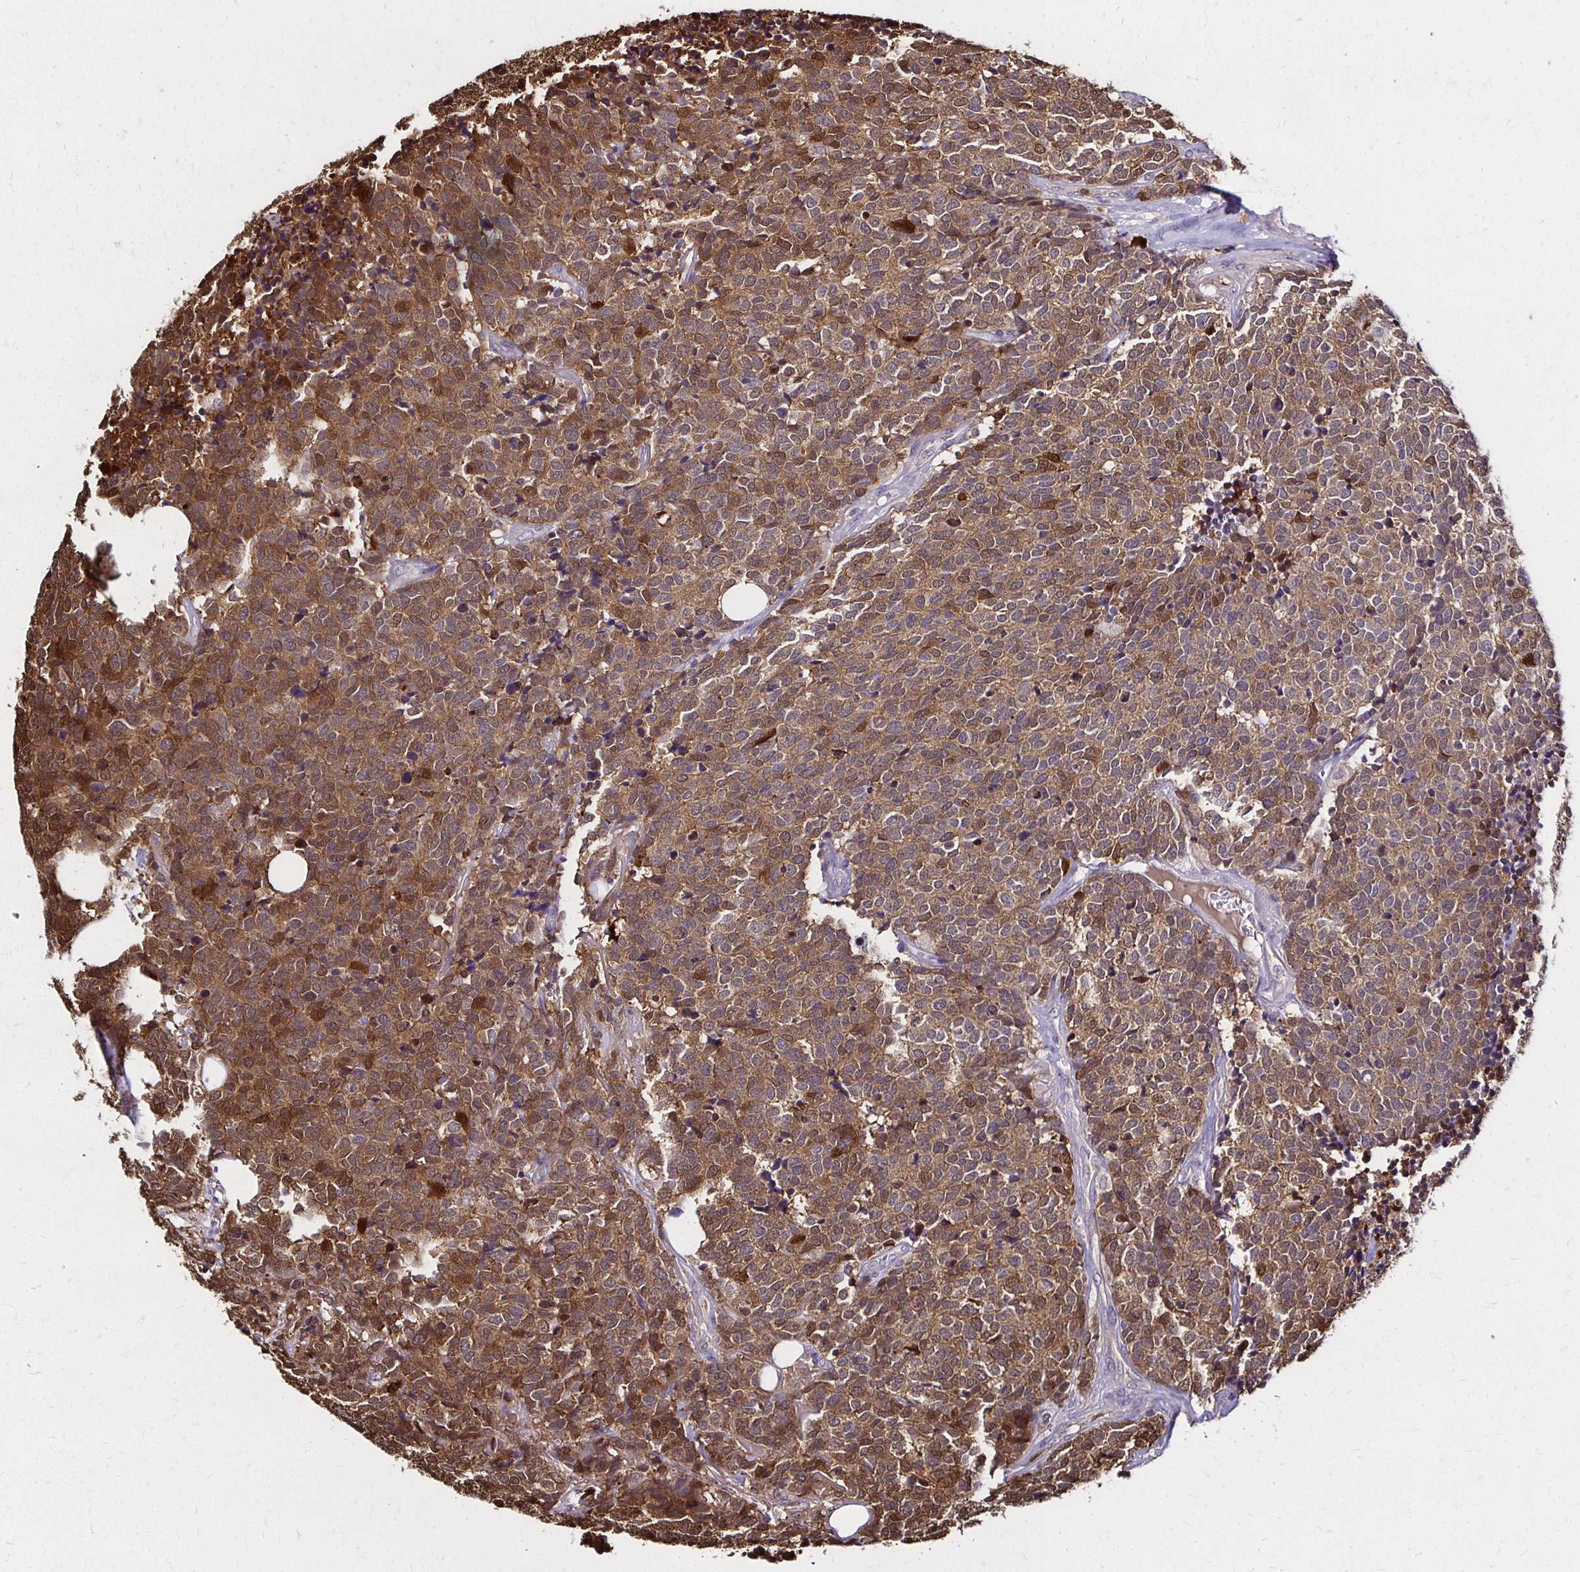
{"staining": {"intensity": "moderate", "quantity": ">75%", "location": "cytoplasmic/membranous"}, "tissue": "carcinoid", "cell_type": "Tumor cells", "image_type": "cancer", "snomed": [{"axis": "morphology", "description": "Carcinoid, malignant, NOS"}, {"axis": "topography", "description": "Skin"}], "caption": "Human carcinoid stained with a protein marker displays moderate staining in tumor cells.", "gene": "TXN", "patient": {"sex": "female", "age": 79}}